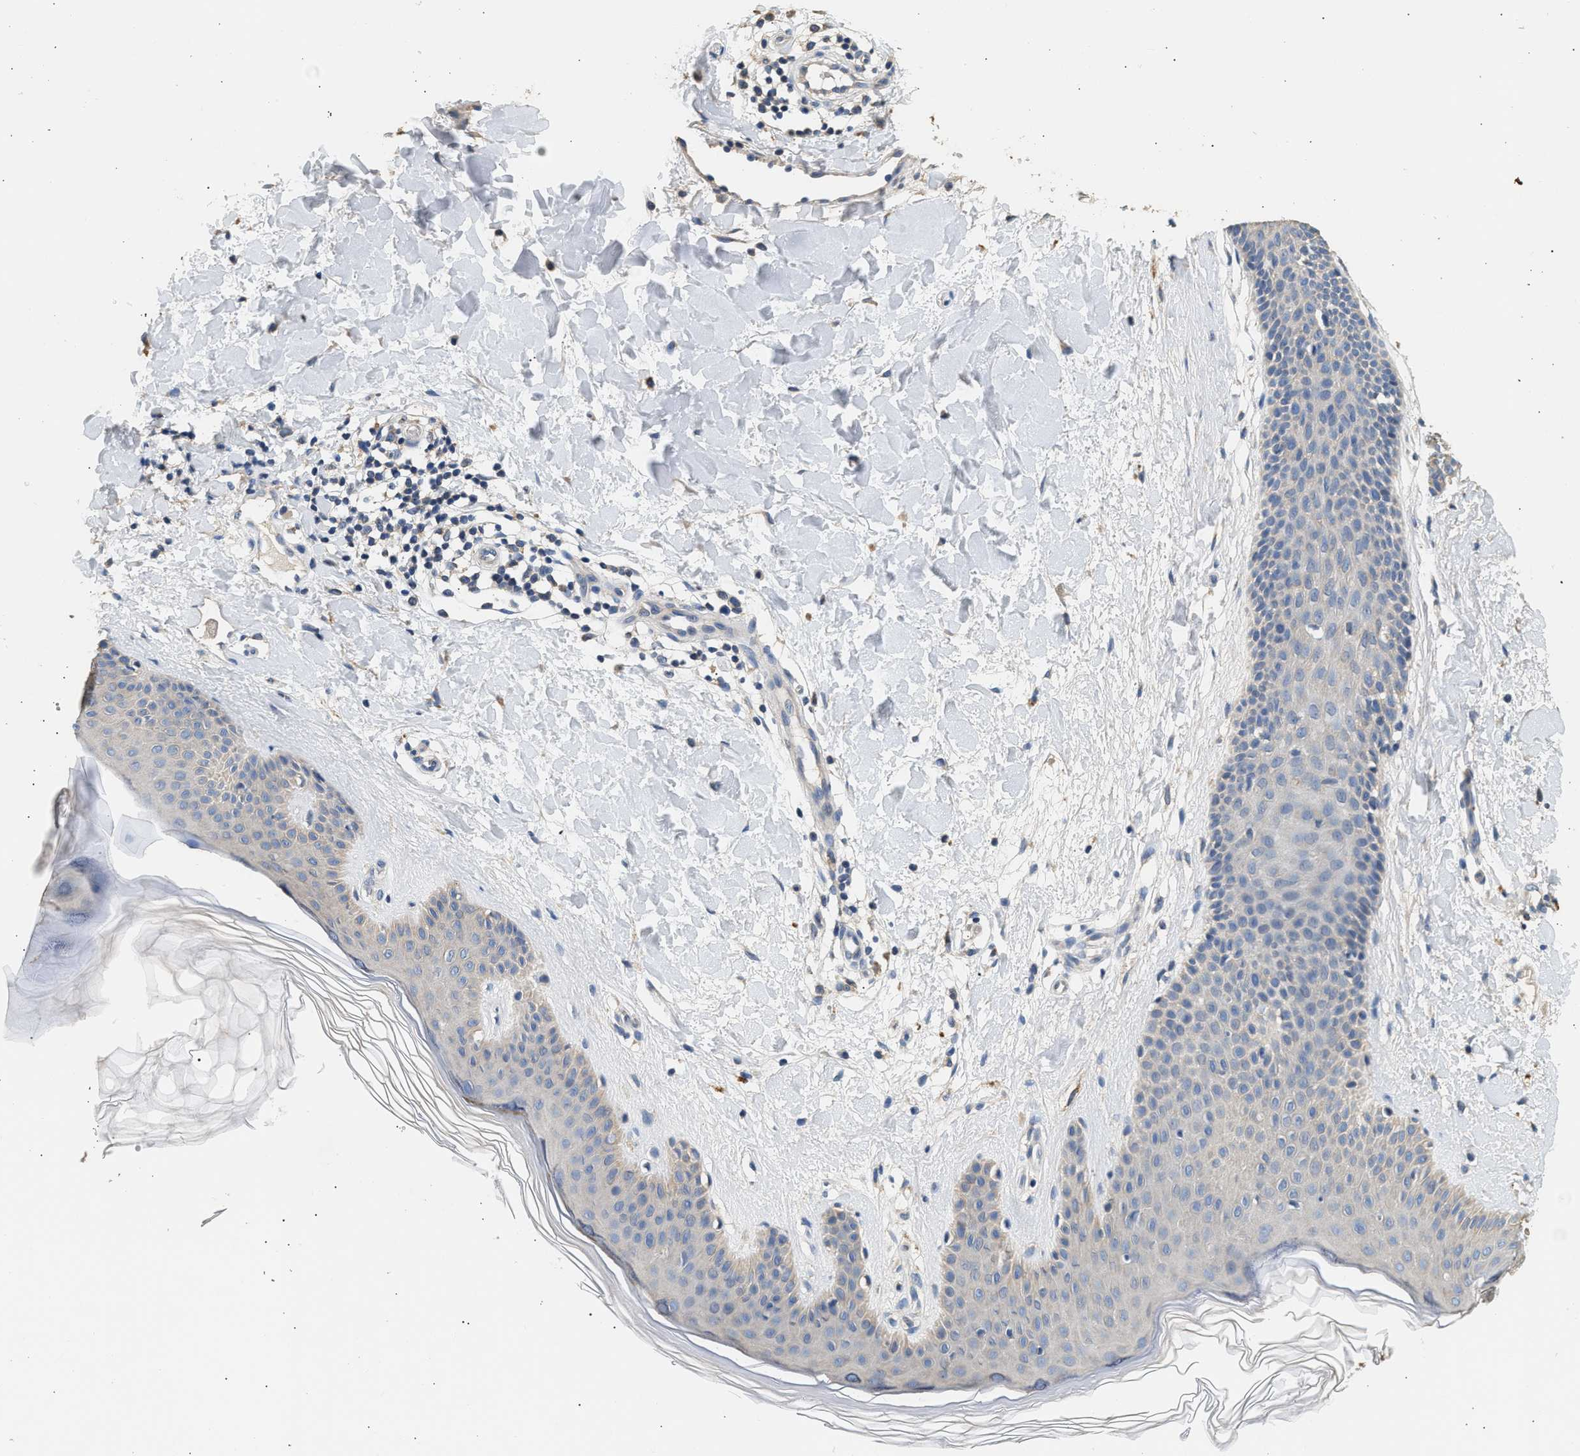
{"staining": {"intensity": "negative", "quantity": "none", "location": "none"}, "tissue": "skin", "cell_type": "Fibroblasts", "image_type": "normal", "snomed": [{"axis": "morphology", "description": "Normal tissue, NOS"}, {"axis": "morphology", "description": "Malignant melanoma, Metastatic site"}, {"axis": "topography", "description": "Skin"}], "caption": "Immunohistochemical staining of benign human skin reveals no significant staining in fibroblasts. (IHC, brightfield microscopy, high magnification).", "gene": "WDR31", "patient": {"sex": "male", "age": 41}}